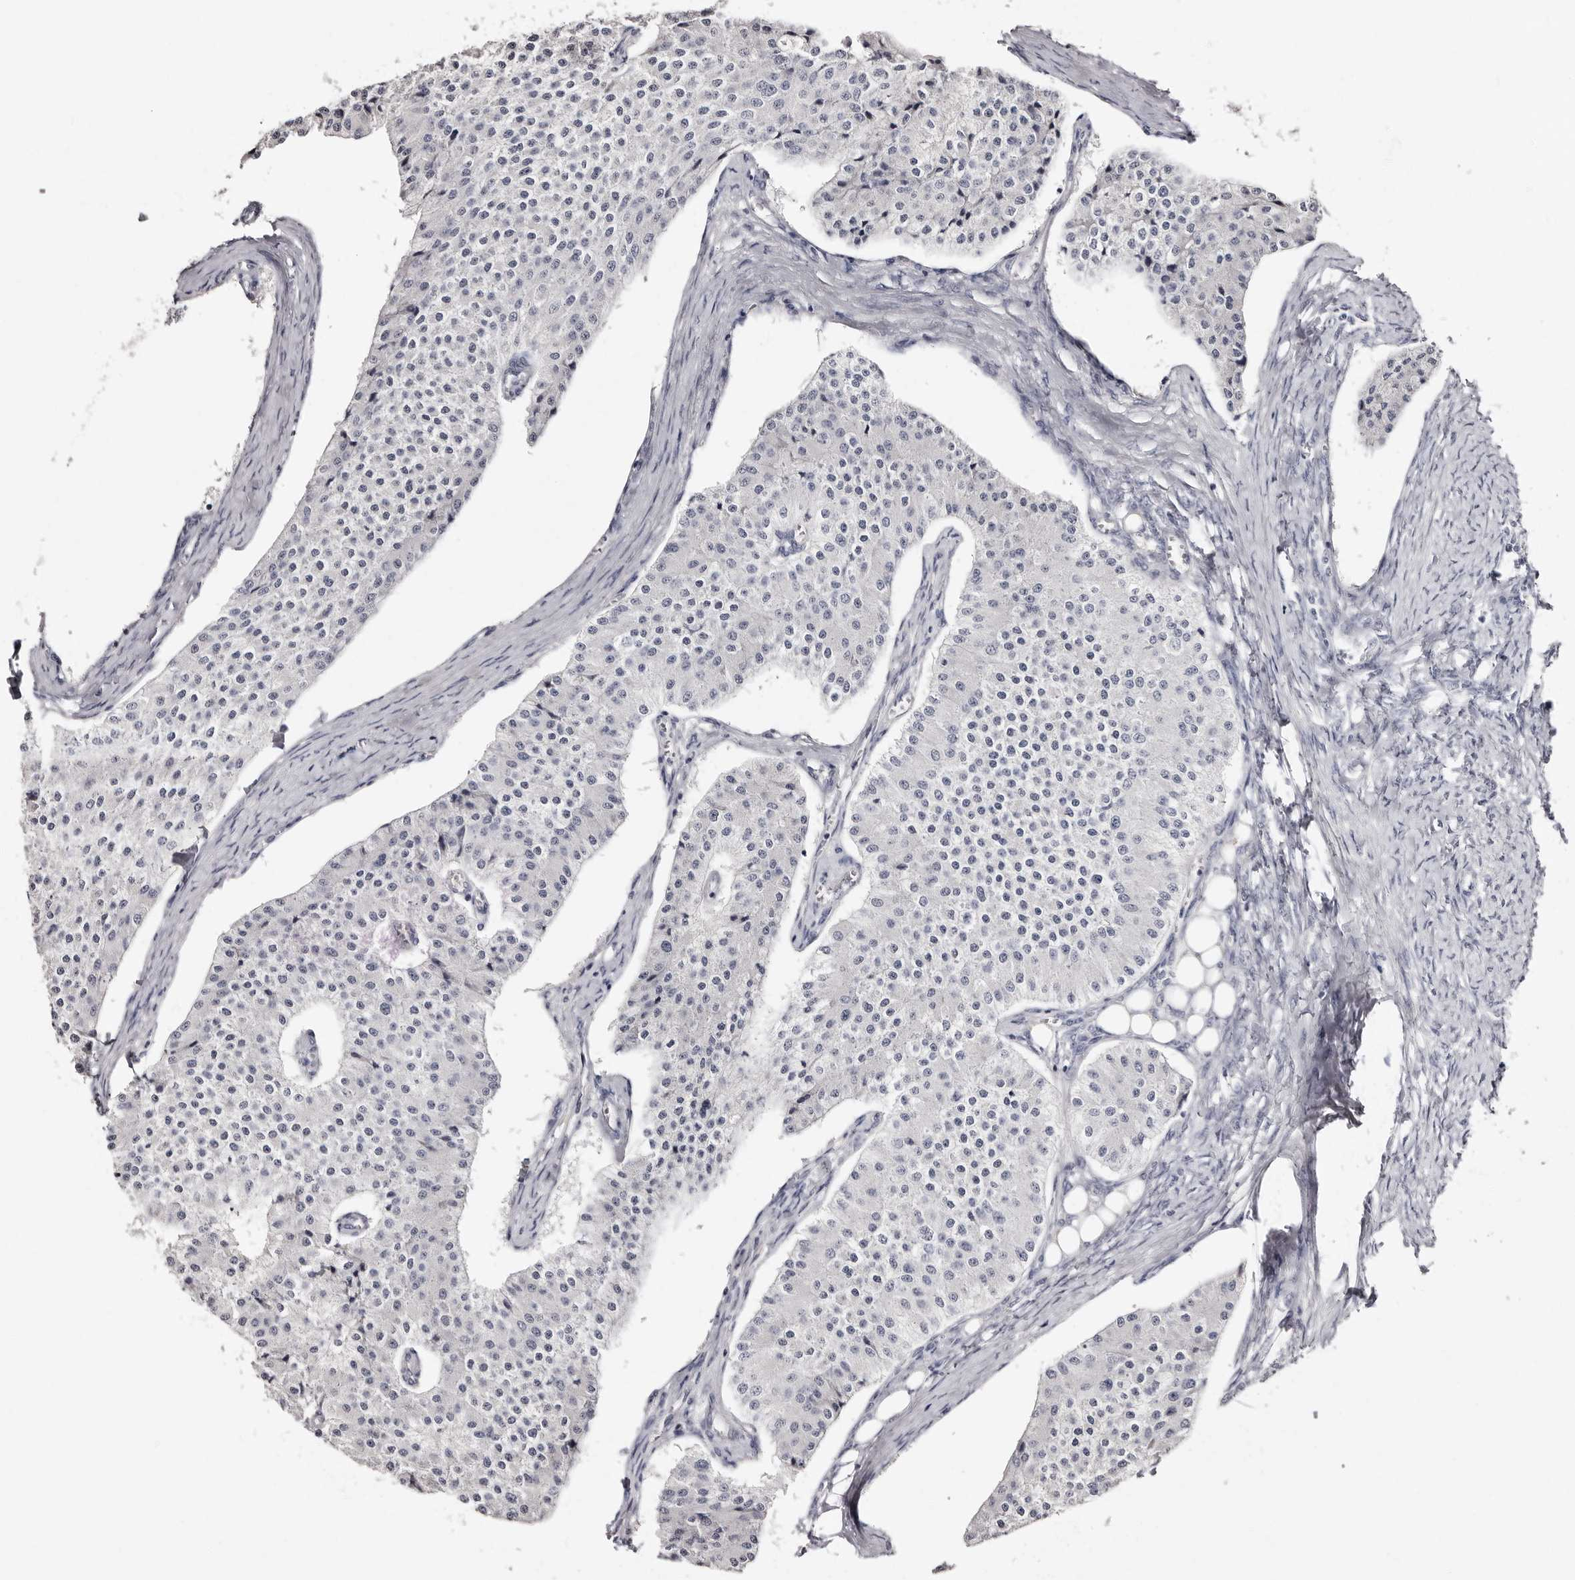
{"staining": {"intensity": "negative", "quantity": "none", "location": "none"}, "tissue": "carcinoid", "cell_type": "Tumor cells", "image_type": "cancer", "snomed": [{"axis": "morphology", "description": "Carcinoid, malignant, NOS"}, {"axis": "topography", "description": "Colon"}], "caption": "Tumor cells show no significant staining in carcinoid (malignant). (DAB immunohistochemistry, high magnification).", "gene": "TBC1D22B", "patient": {"sex": "female", "age": 52}}